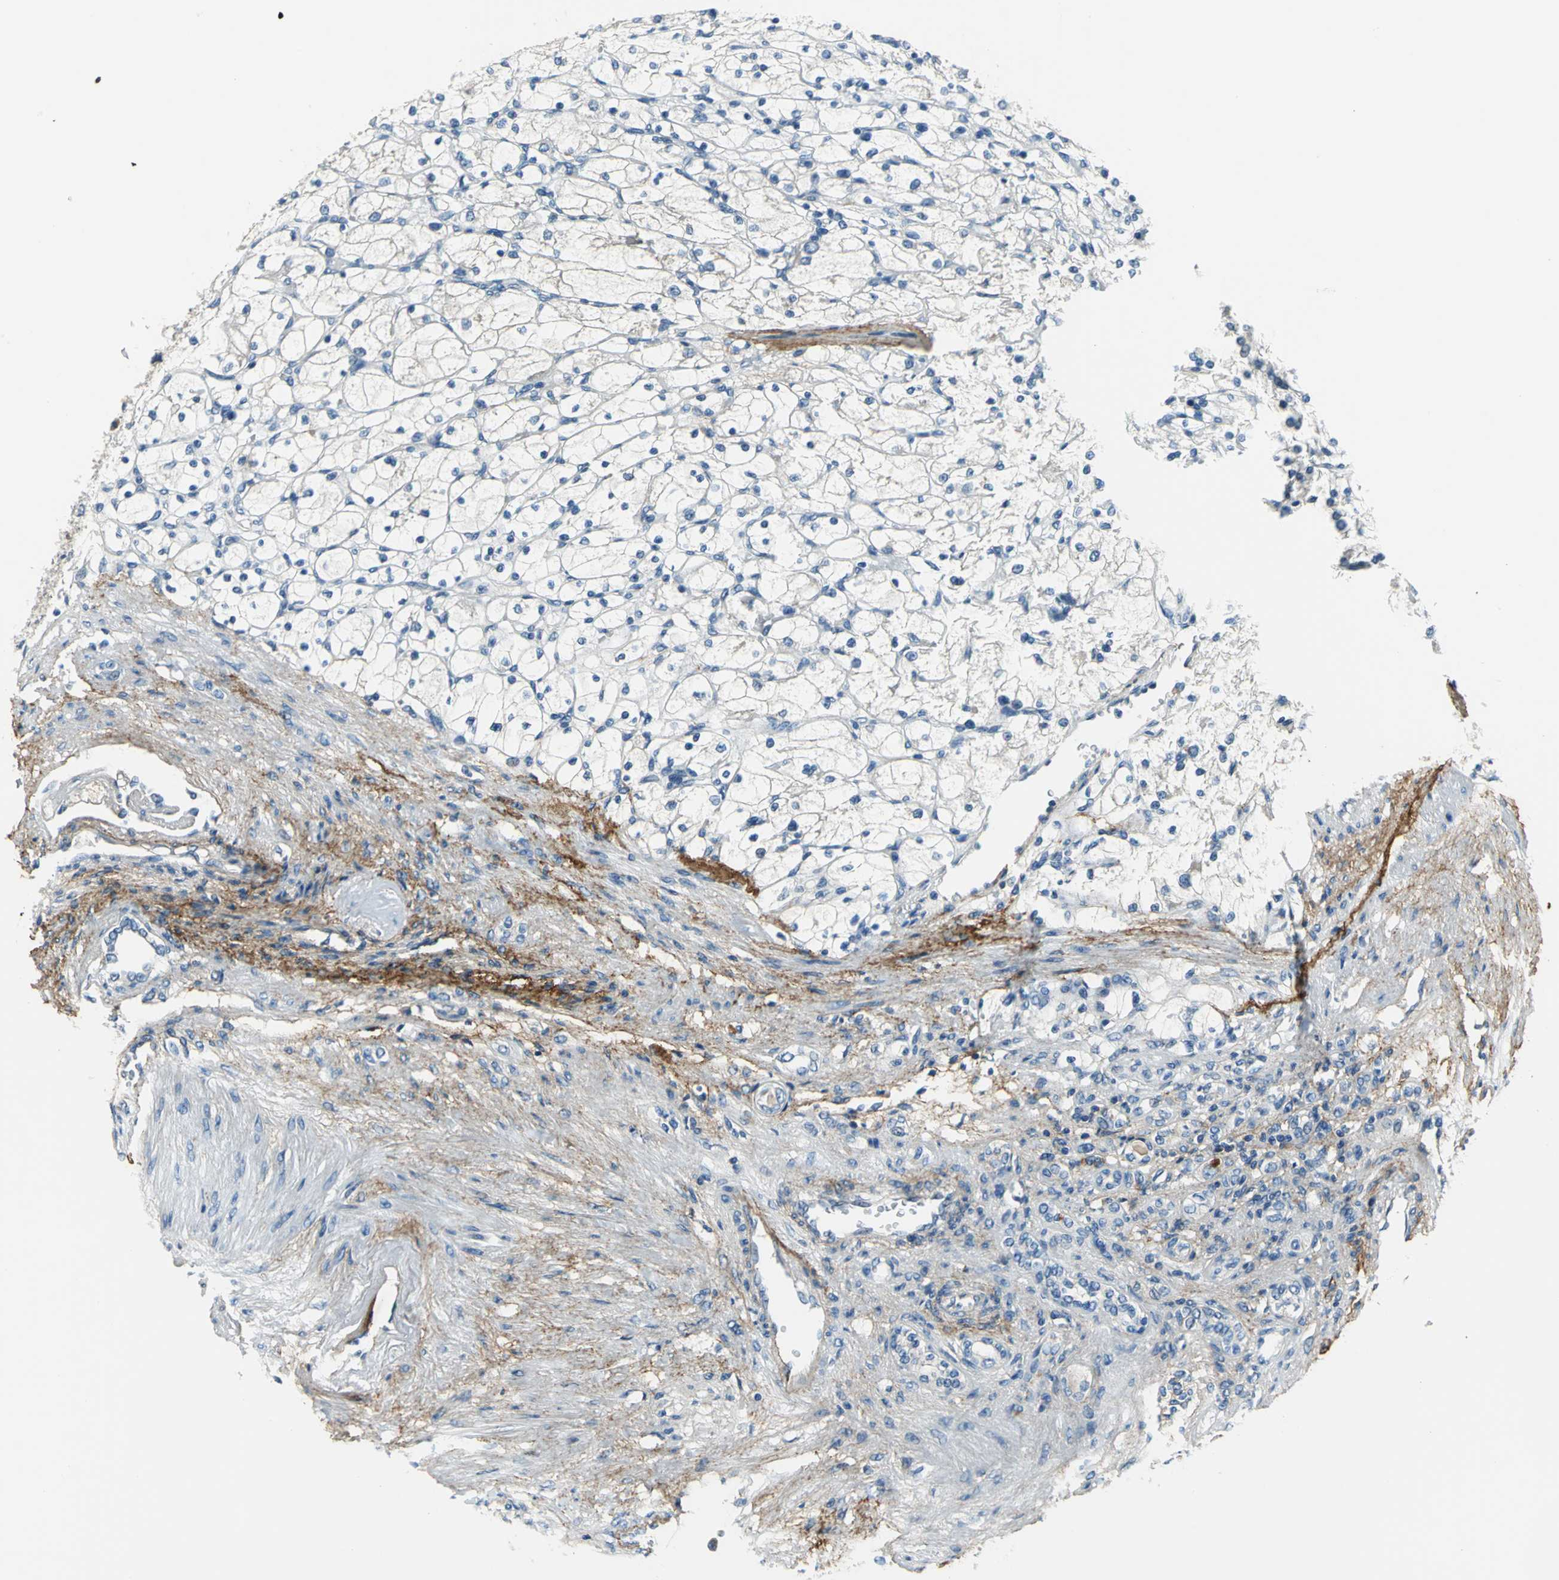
{"staining": {"intensity": "negative", "quantity": "none", "location": "none"}, "tissue": "renal cancer", "cell_type": "Tumor cells", "image_type": "cancer", "snomed": [{"axis": "morphology", "description": "Adenocarcinoma, NOS"}, {"axis": "topography", "description": "Kidney"}], "caption": "High power microscopy photomicrograph of an immunohistochemistry (IHC) image of renal adenocarcinoma, revealing no significant expression in tumor cells.", "gene": "SLC16A7", "patient": {"sex": "female", "age": 83}}